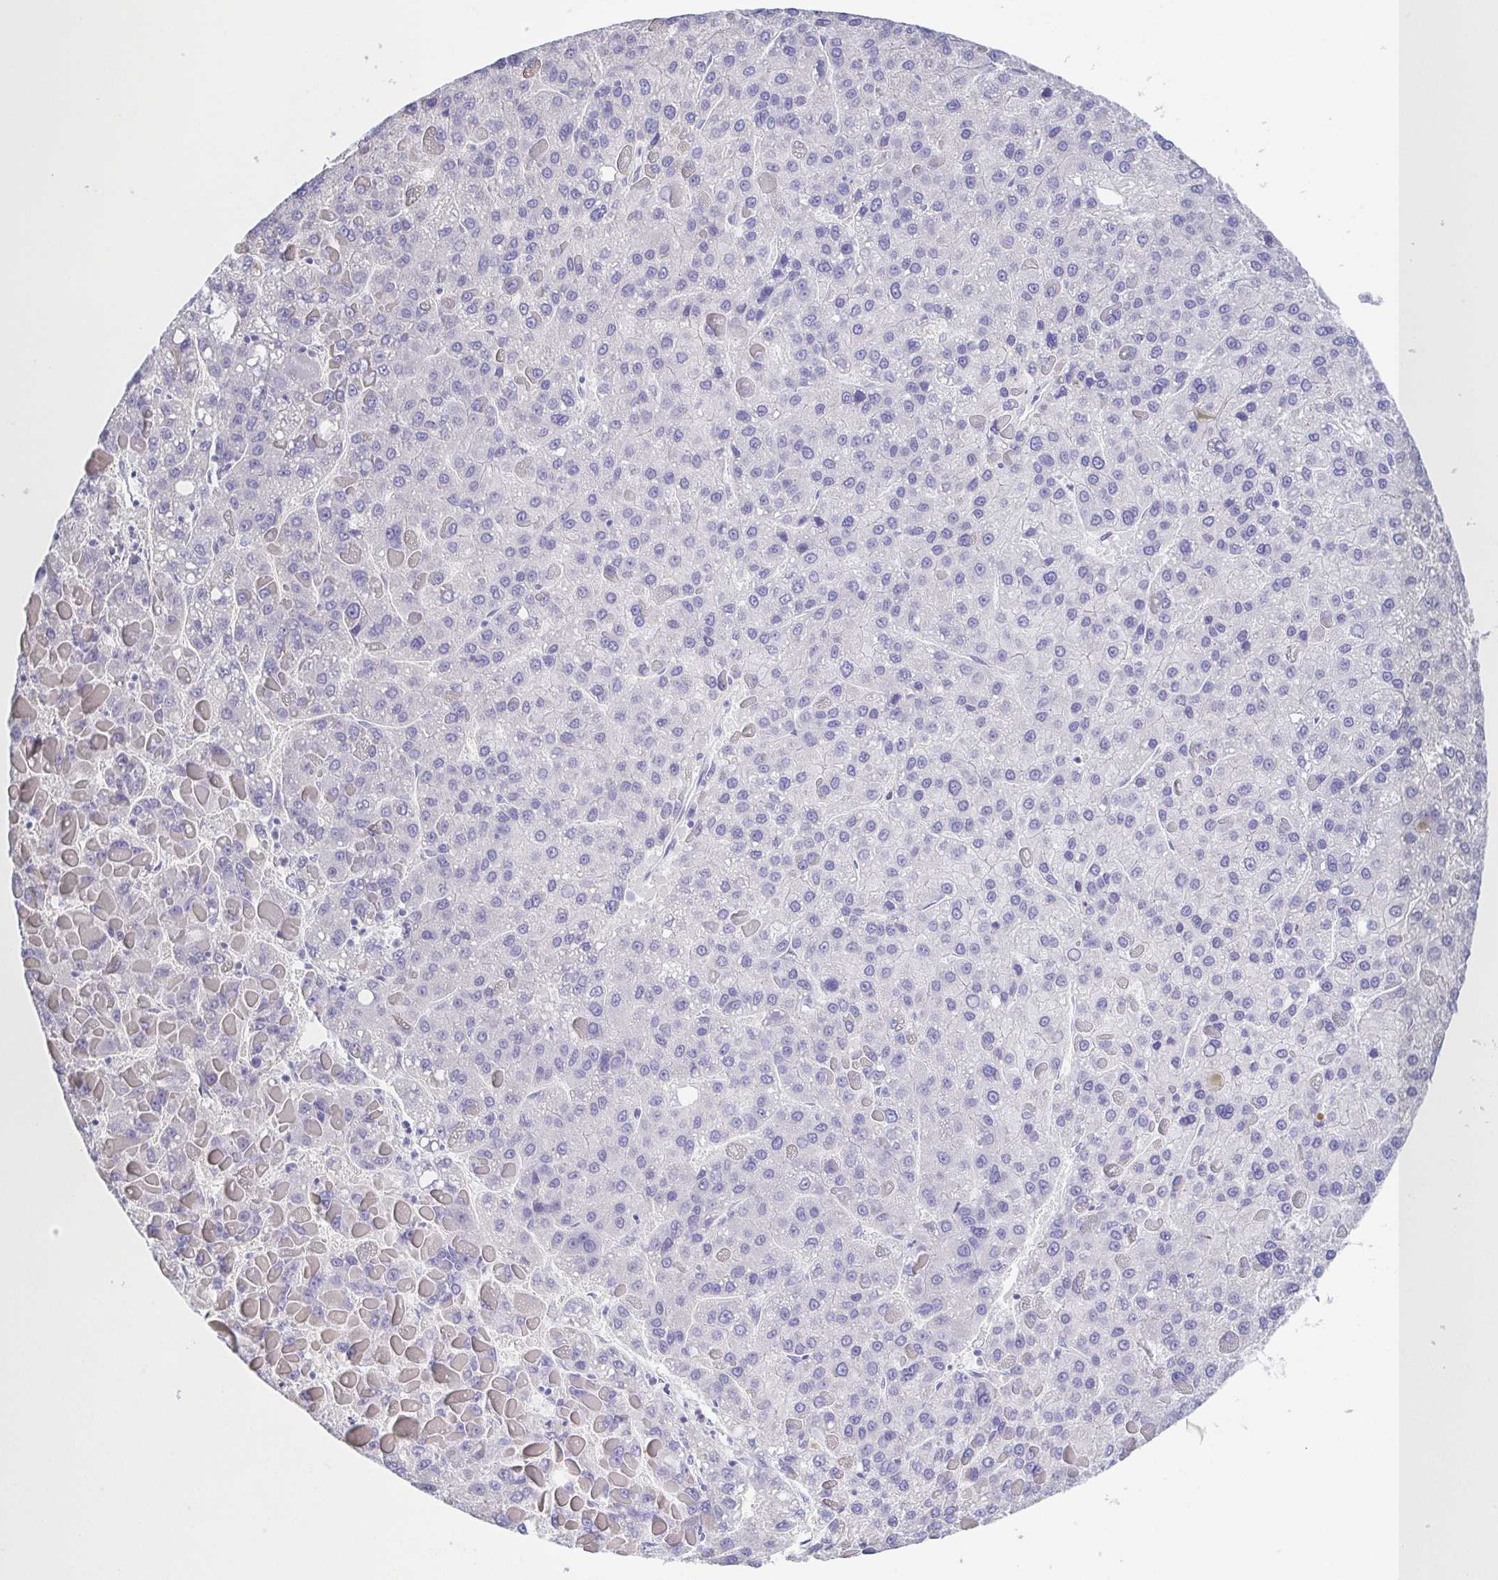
{"staining": {"intensity": "negative", "quantity": "none", "location": "none"}, "tissue": "liver cancer", "cell_type": "Tumor cells", "image_type": "cancer", "snomed": [{"axis": "morphology", "description": "Carcinoma, Hepatocellular, NOS"}, {"axis": "topography", "description": "Liver"}], "caption": "The histopathology image exhibits no staining of tumor cells in hepatocellular carcinoma (liver).", "gene": "PKDREJ", "patient": {"sex": "female", "age": 82}}